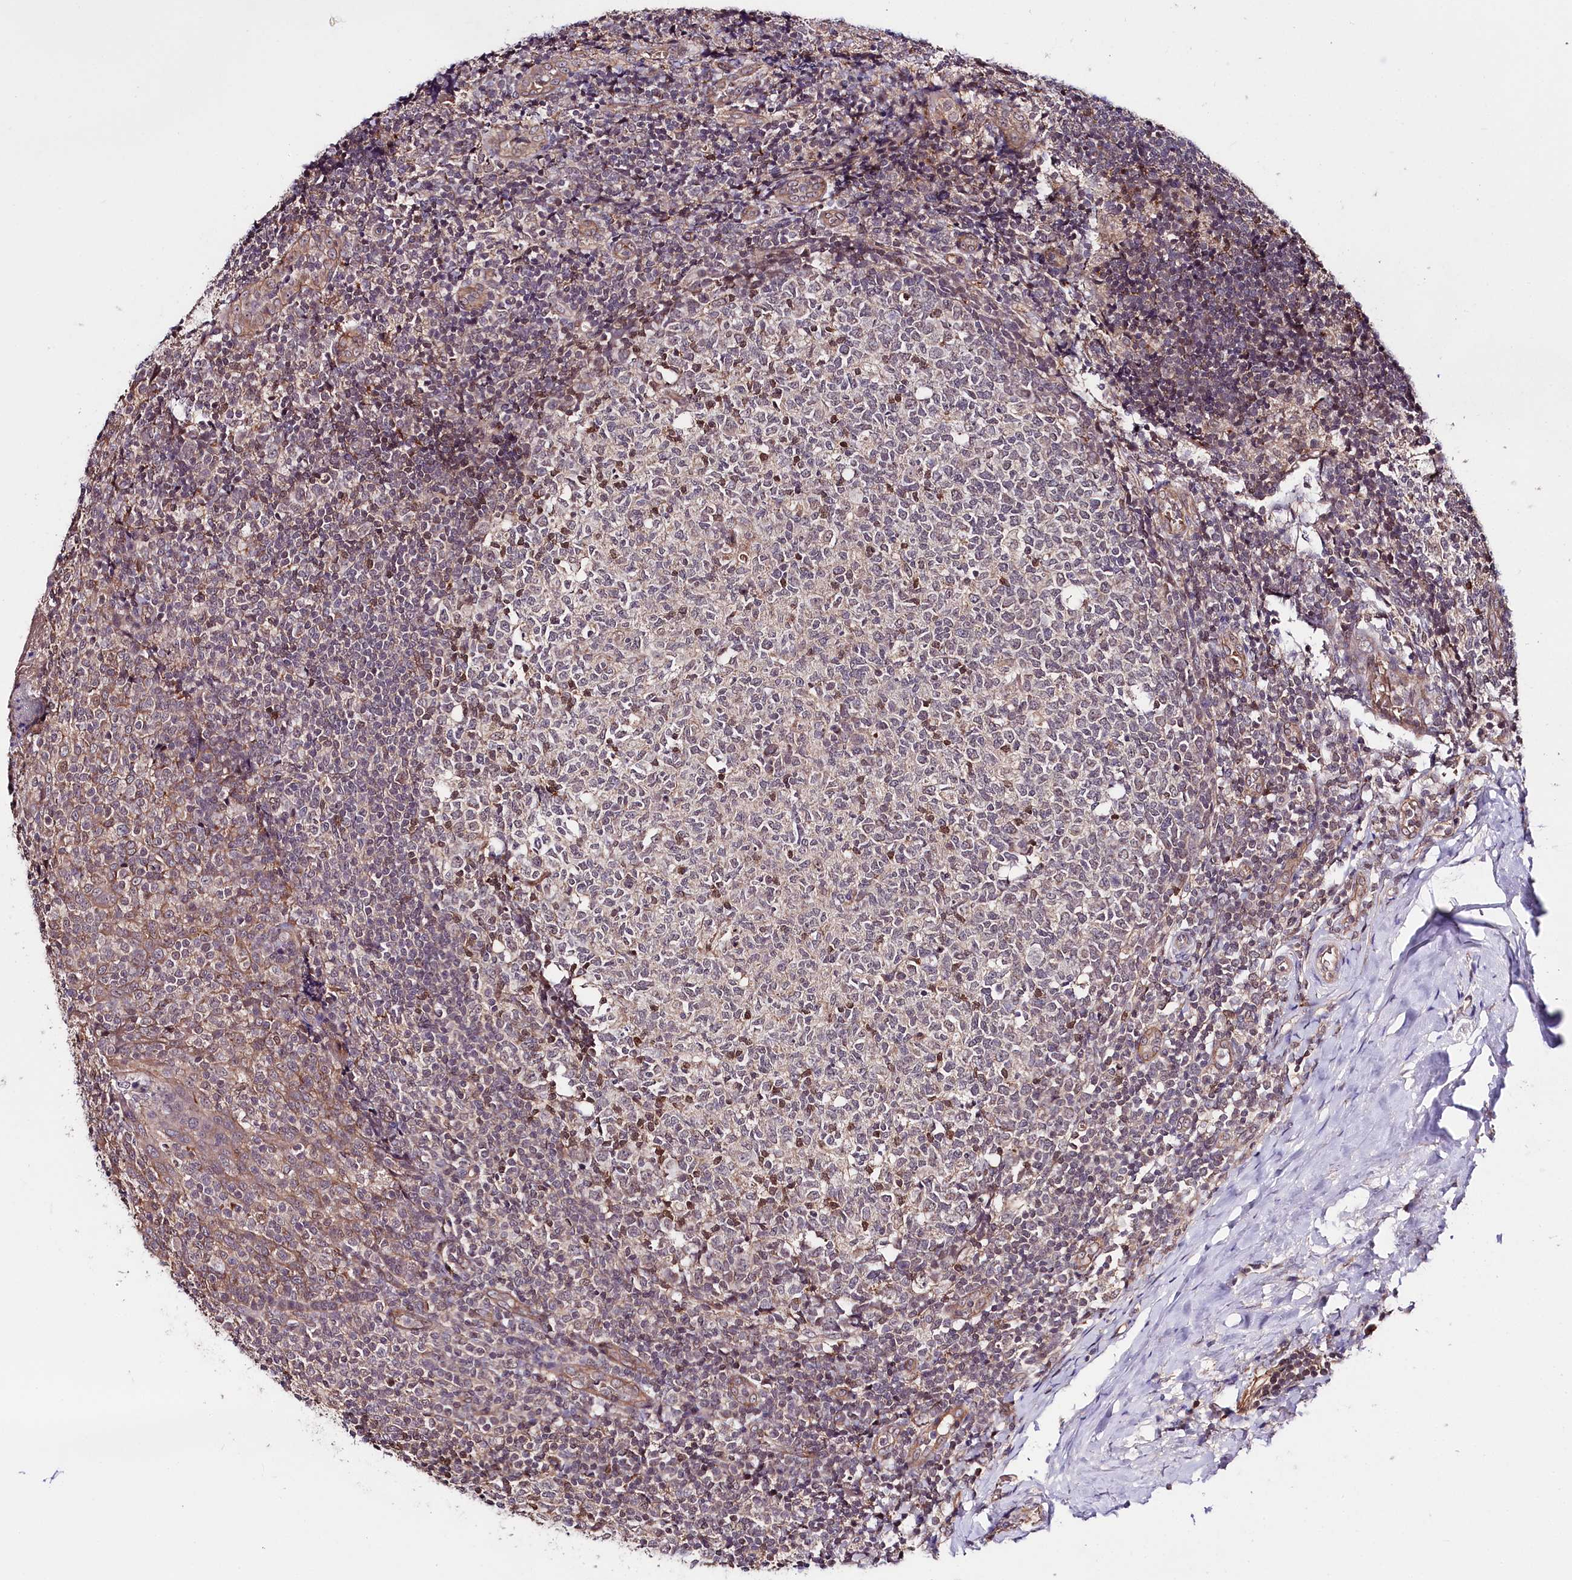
{"staining": {"intensity": "moderate", "quantity": "<25%", "location": "nuclear"}, "tissue": "tonsil", "cell_type": "Germinal center cells", "image_type": "normal", "snomed": [{"axis": "morphology", "description": "Normal tissue, NOS"}, {"axis": "topography", "description": "Tonsil"}], "caption": "Immunohistochemistry (IHC) photomicrograph of unremarkable tonsil stained for a protein (brown), which displays low levels of moderate nuclear expression in approximately <25% of germinal center cells.", "gene": "TAFAZZIN", "patient": {"sex": "female", "age": 19}}